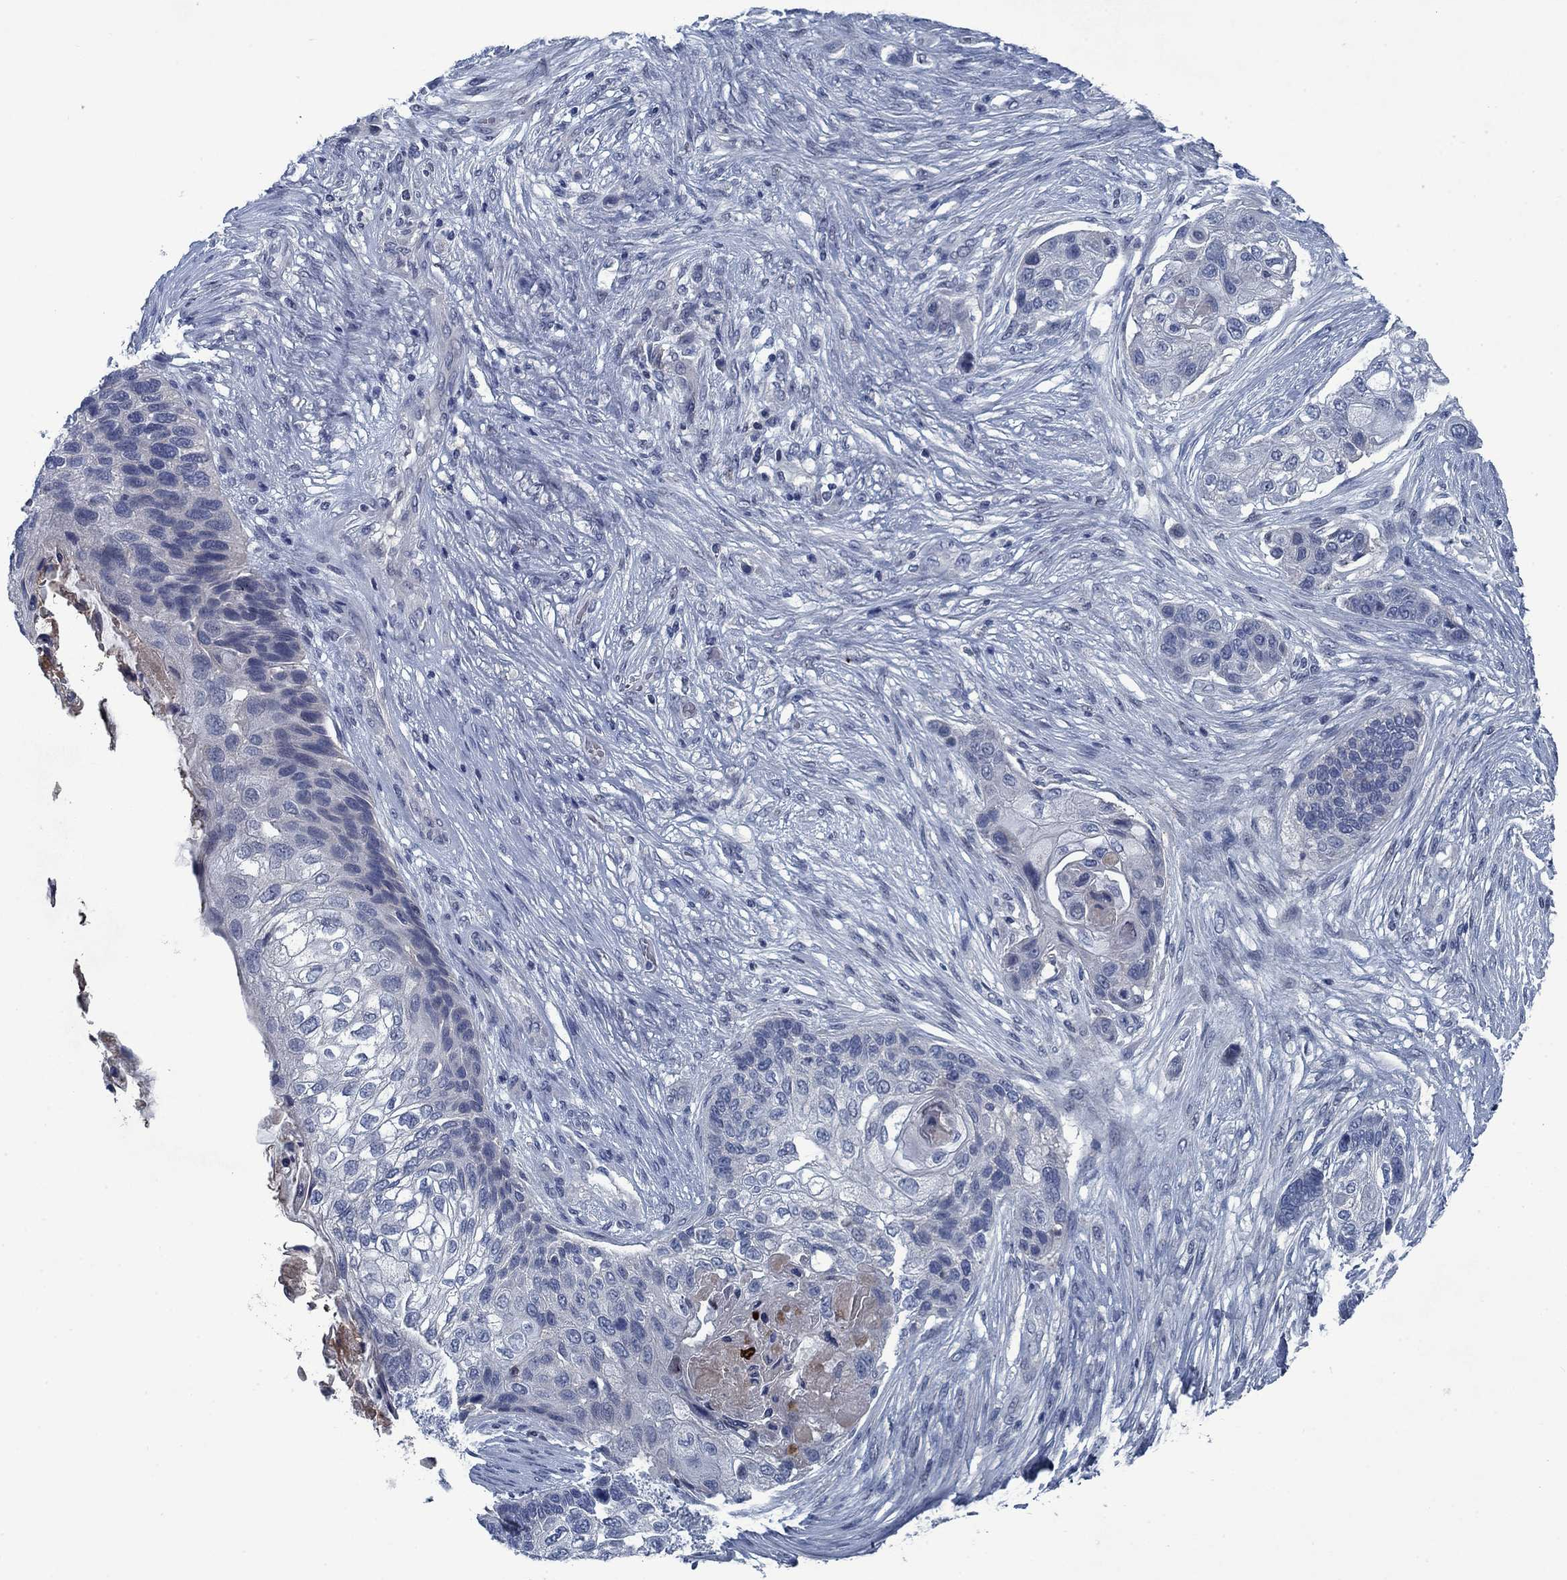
{"staining": {"intensity": "negative", "quantity": "none", "location": "none"}, "tissue": "lung cancer", "cell_type": "Tumor cells", "image_type": "cancer", "snomed": [{"axis": "morphology", "description": "Squamous cell carcinoma, NOS"}, {"axis": "topography", "description": "Lung"}], "caption": "Immunohistochemistry (IHC) histopathology image of neoplastic tissue: lung cancer (squamous cell carcinoma) stained with DAB (3,3'-diaminobenzidine) displays no significant protein staining in tumor cells. (Brightfield microscopy of DAB (3,3'-diaminobenzidine) IHC at high magnification).", "gene": "PNMA8A", "patient": {"sex": "male", "age": 69}}